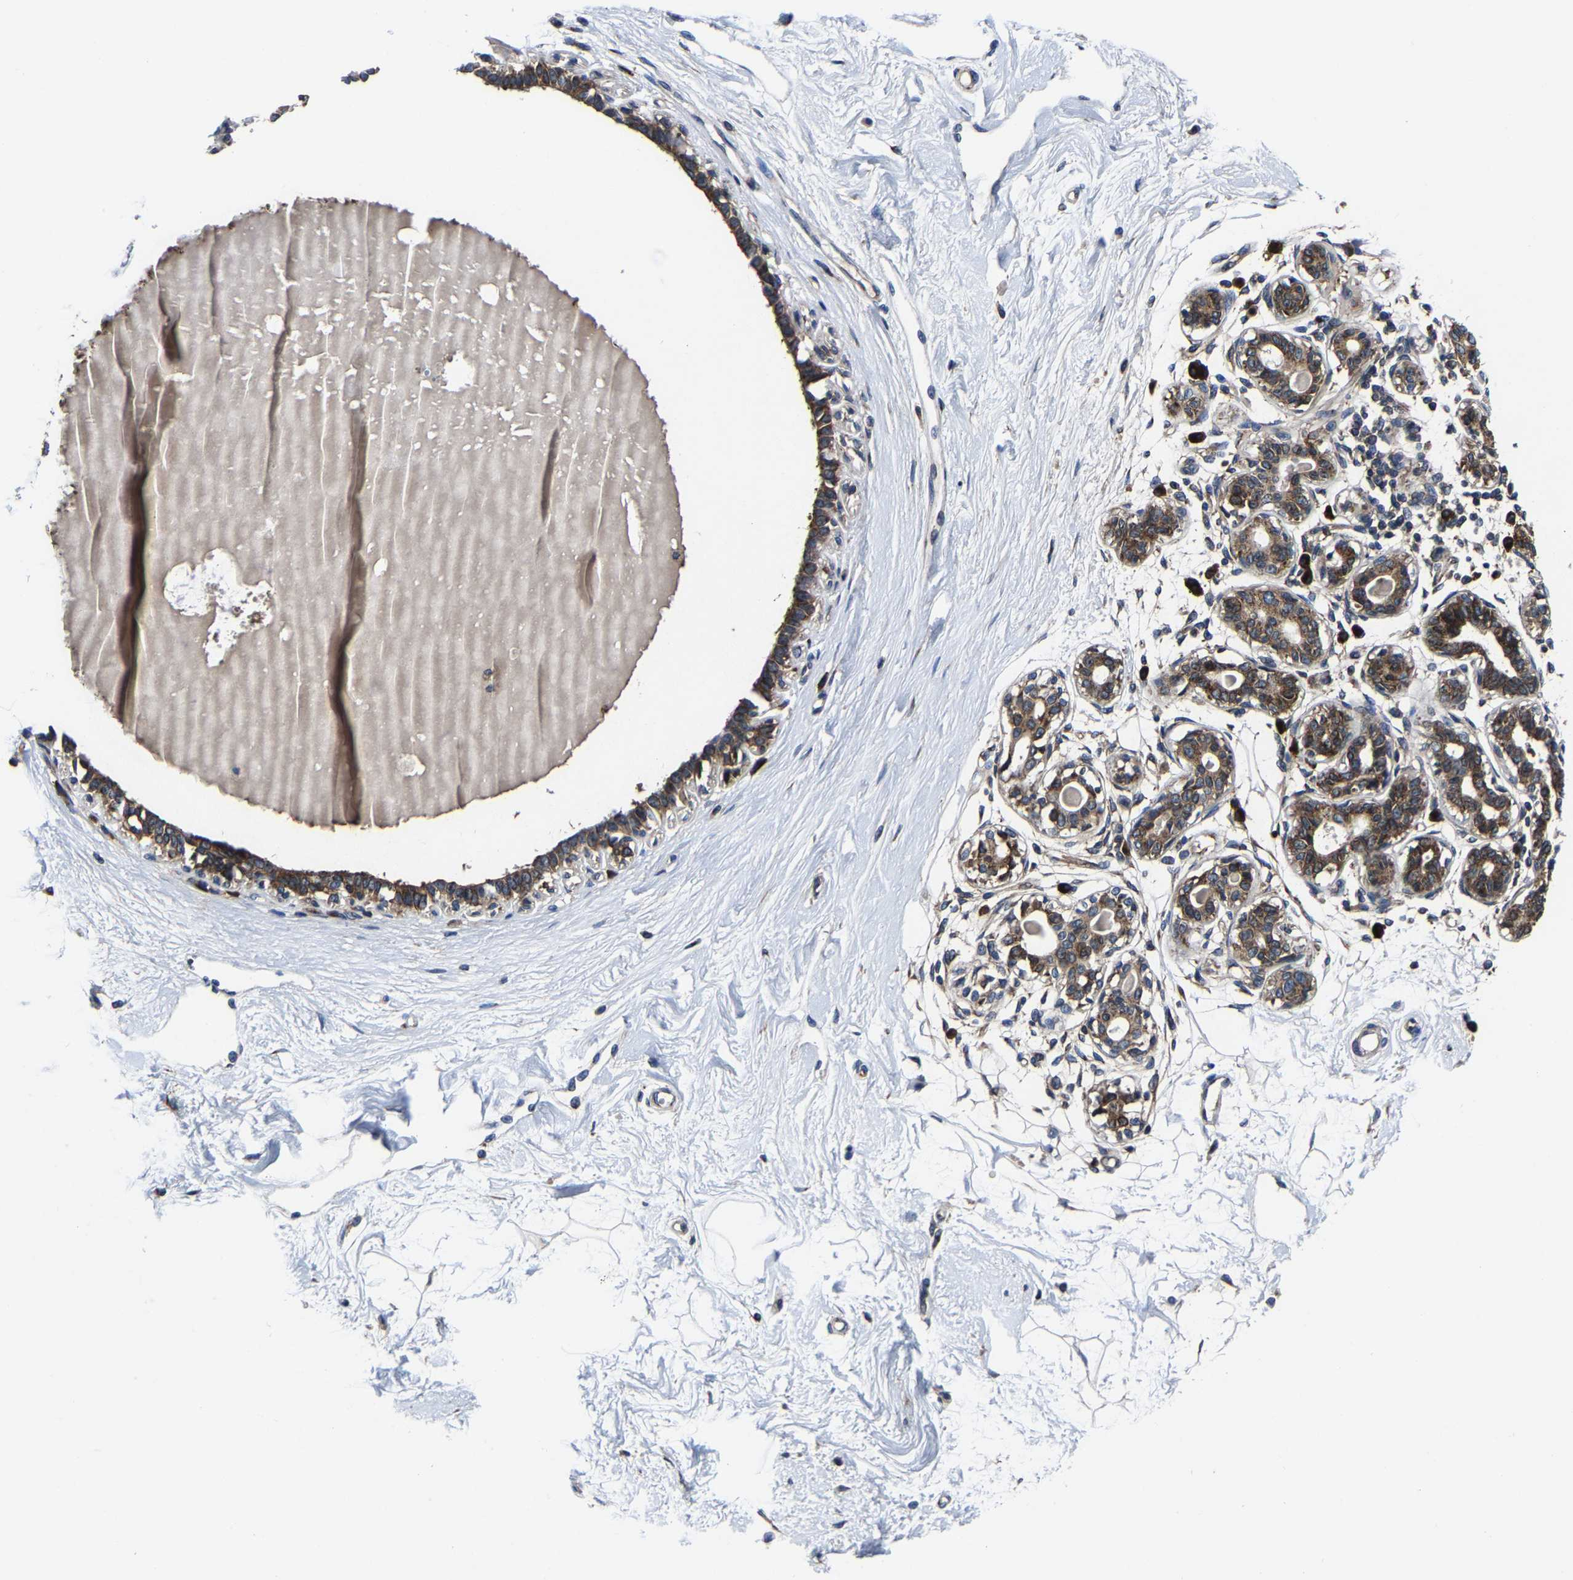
{"staining": {"intensity": "negative", "quantity": "none", "location": "none"}, "tissue": "breast", "cell_type": "Adipocytes", "image_type": "normal", "snomed": [{"axis": "morphology", "description": "Normal tissue, NOS"}, {"axis": "topography", "description": "Breast"}], "caption": "DAB (3,3'-diaminobenzidine) immunohistochemical staining of unremarkable breast exhibits no significant positivity in adipocytes.", "gene": "EBAG9", "patient": {"sex": "female", "age": 45}}